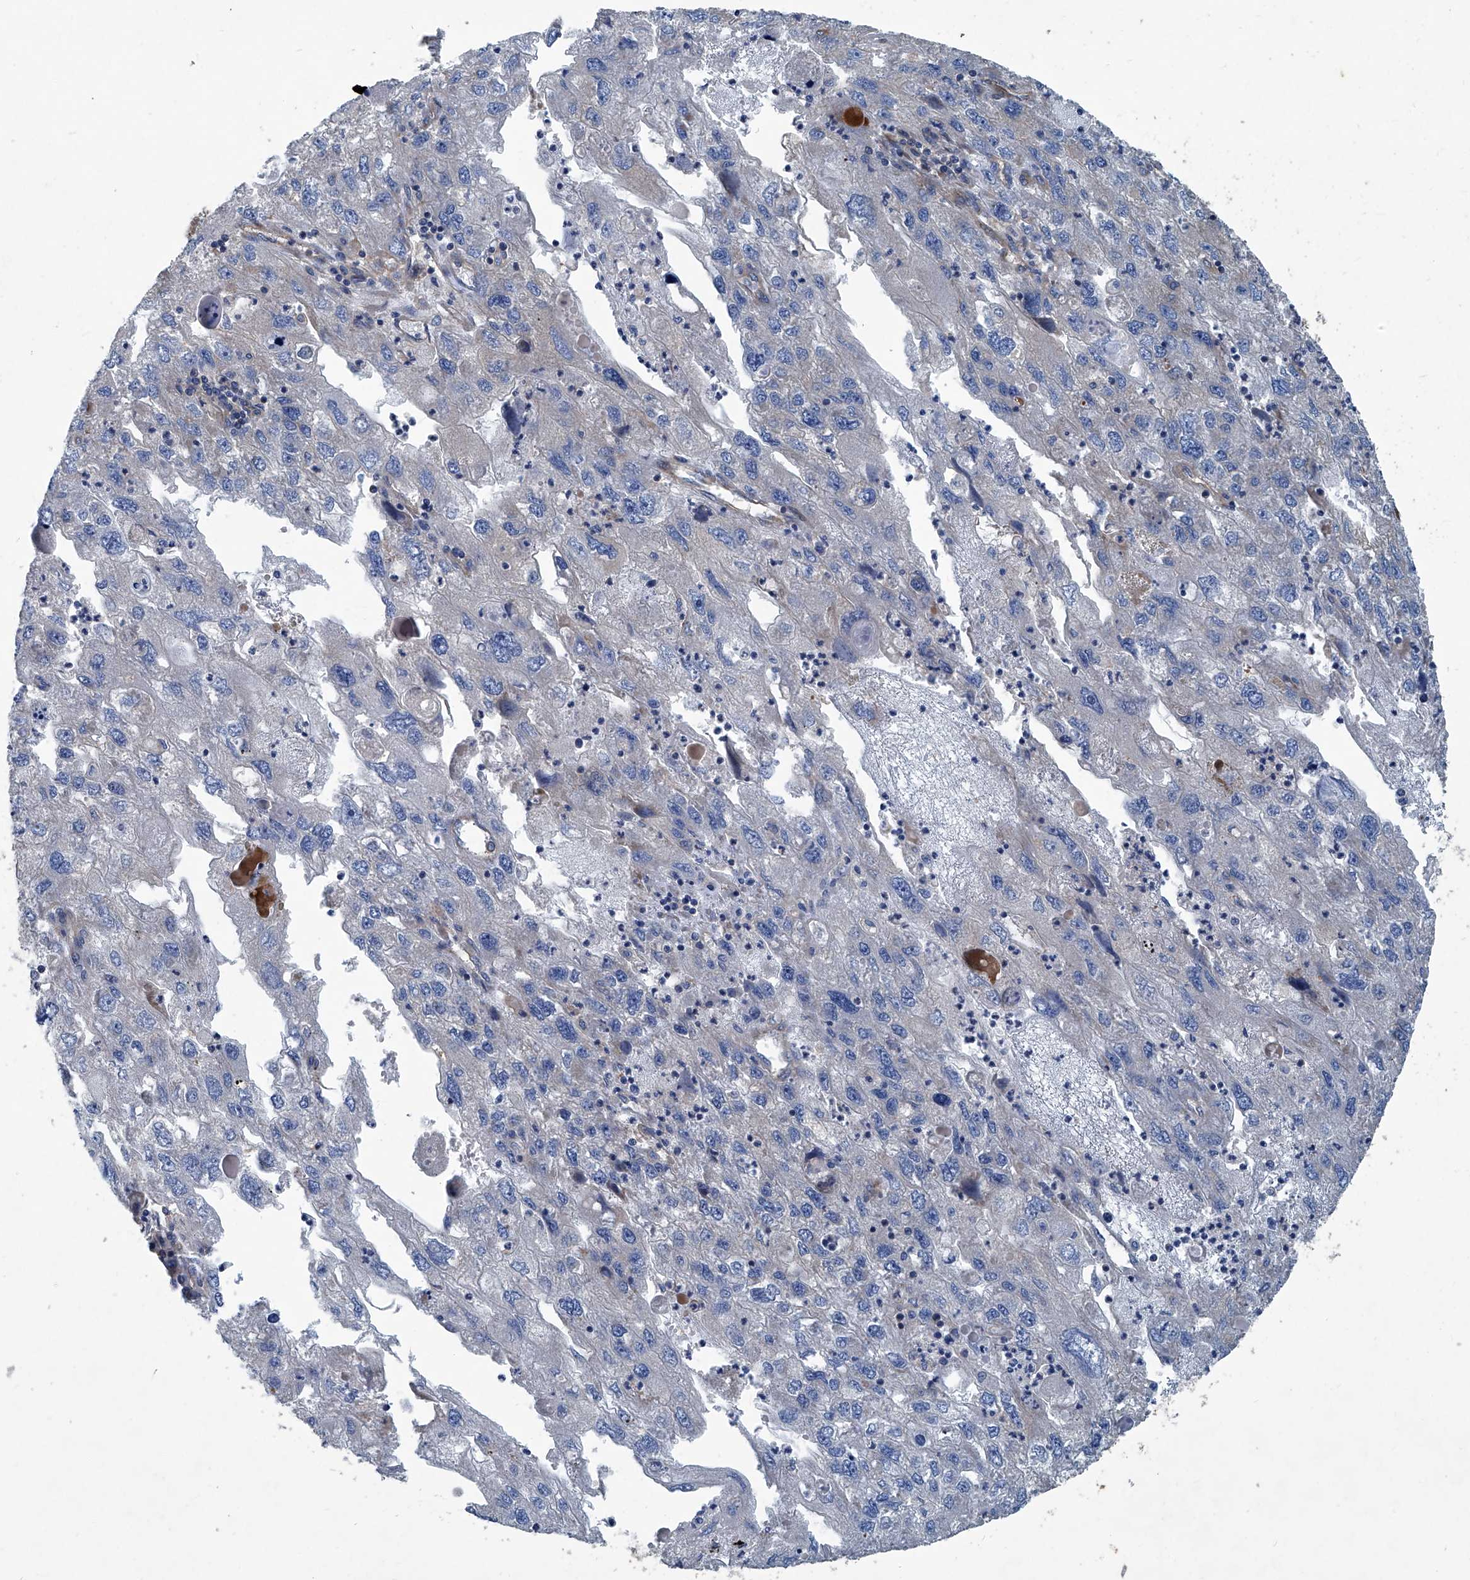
{"staining": {"intensity": "weak", "quantity": "<25%", "location": "cytoplasmic/membranous"}, "tissue": "endometrial cancer", "cell_type": "Tumor cells", "image_type": "cancer", "snomed": [{"axis": "morphology", "description": "Adenocarcinoma, NOS"}, {"axis": "topography", "description": "Endometrium"}], "caption": "A histopathology image of adenocarcinoma (endometrial) stained for a protein exhibits no brown staining in tumor cells.", "gene": "PIGH", "patient": {"sex": "female", "age": 49}}